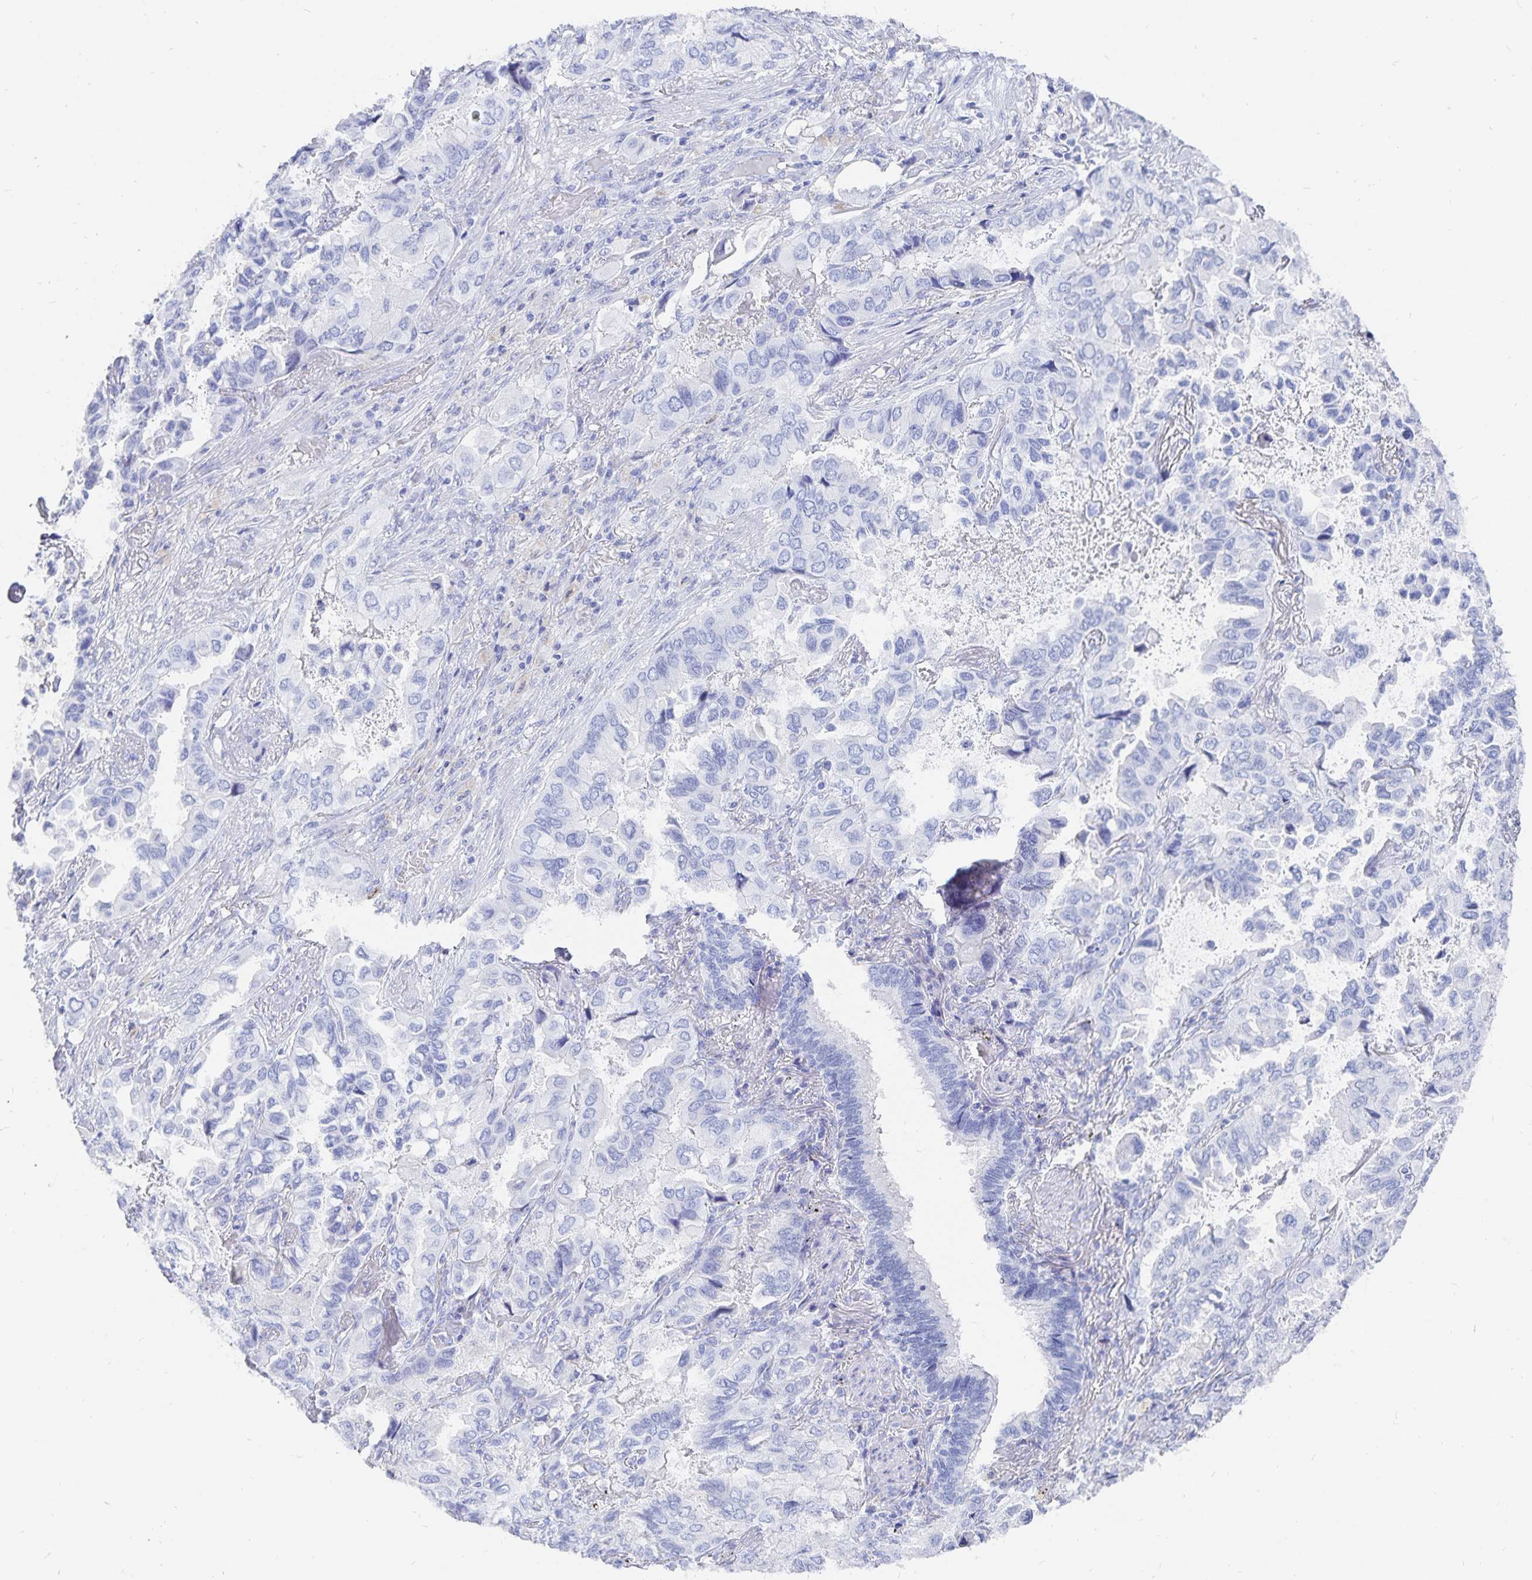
{"staining": {"intensity": "negative", "quantity": "none", "location": "none"}, "tissue": "lung cancer", "cell_type": "Tumor cells", "image_type": "cancer", "snomed": [{"axis": "morphology", "description": "Aneuploidy"}, {"axis": "morphology", "description": "Adenocarcinoma, NOS"}, {"axis": "morphology", "description": "Adenocarcinoma, metastatic, NOS"}, {"axis": "topography", "description": "Lymph node"}, {"axis": "topography", "description": "Lung"}], "caption": "Image shows no significant protein staining in tumor cells of lung metastatic adenocarcinoma.", "gene": "INSL5", "patient": {"sex": "female", "age": 48}}